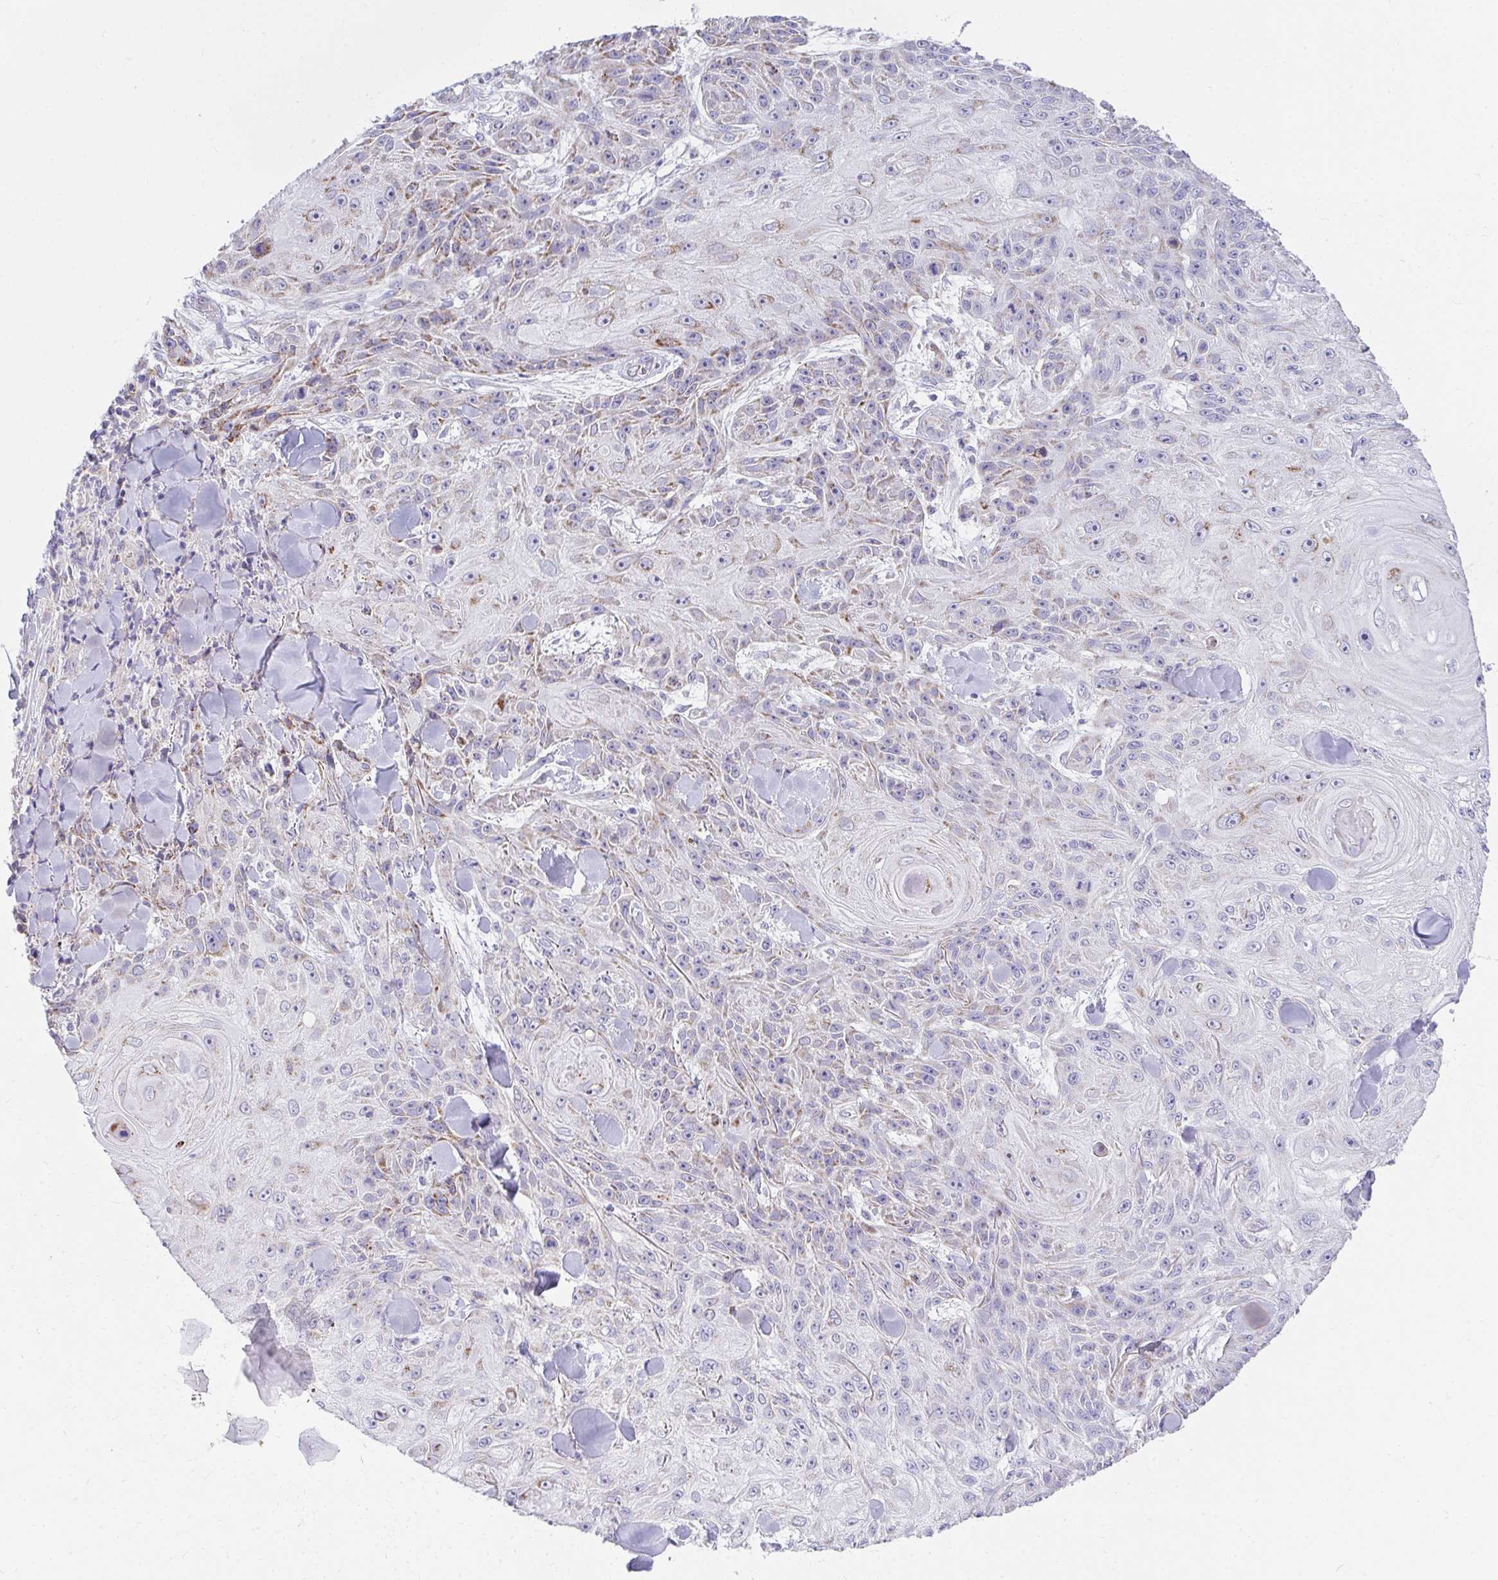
{"staining": {"intensity": "weak", "quantity": "25%-75%", "location": "cytoplasmic/membranous"}, "tissue": "skin cancer", "cell_type": "Tumor cells", "image_type": "cancer", "snomed": [{"axis": "morphology", "description": "Squamous cell carcinoma, NOS"}, {"axis": "topography", "description": "Skin"}], "caption": "Immunohistochemistry (IHC) photomicrograph of squamous cell carcinoma (skin) stained for a protein (brown), which displays low levels of weak cytoplasmic/membranous expression in approximately 25%-75% of tumor cells.", "gene": "PRRG3", "patient": {"sex": "male", "age": 88}}